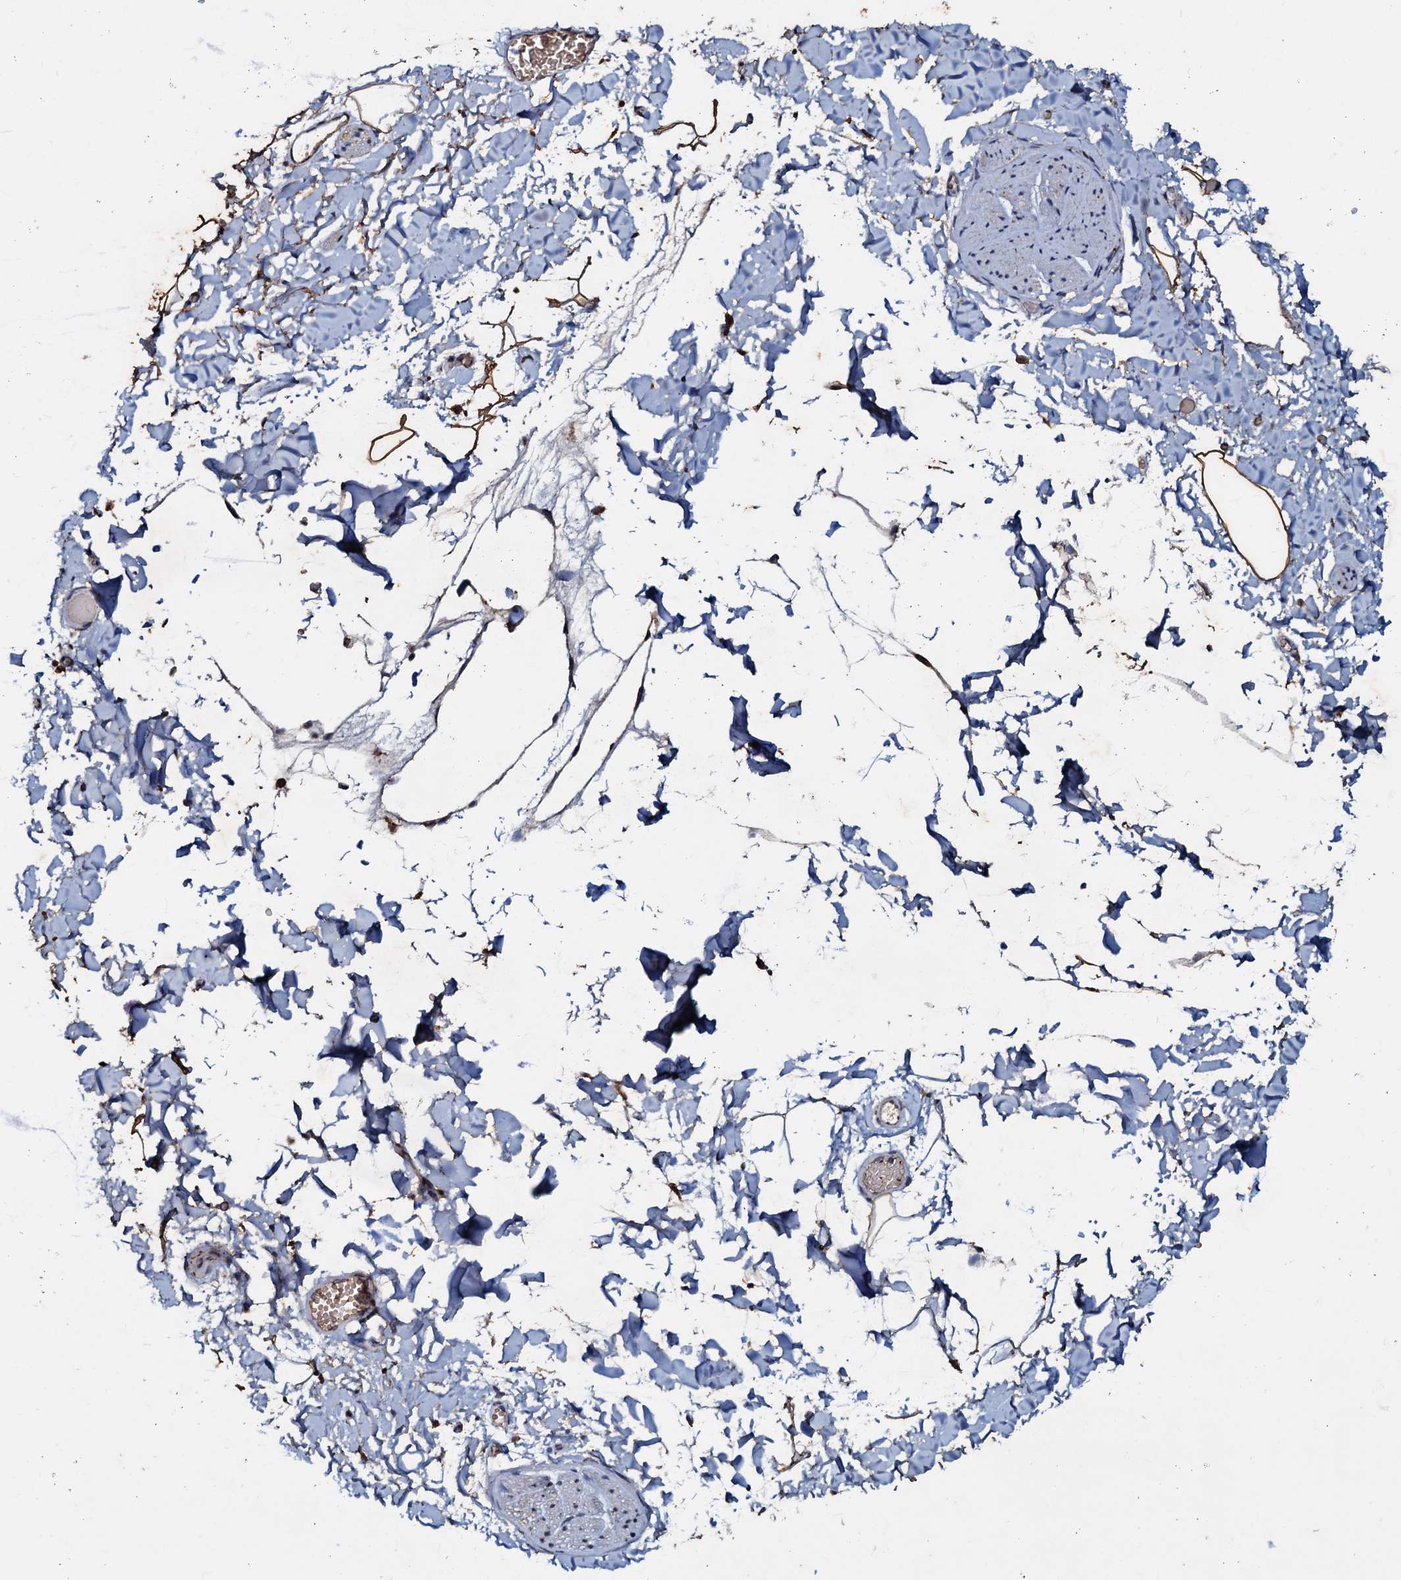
{"staining": {"intensity": "strong", "quantity": "<25%", "location": "cytoplasmic/membranous"}, "tissue": "adipose tissue", "cell_type": "Adipocytes", "image_type": "normal", "snomed": [{"axis": "morphology", "description": "Normal tissue, NOS"}, {"axis": "topography", "description": "Gallbladder"}, {"axis": "topography", "description": "Peripheral nerve tissue"}], "caption": "A brown stain highlights strong cytoplasmic/membranous staining of a protein in adipocytes of unremarkable human adipose tissue. Using DAB (brown) and hematoxylin (blue) stains, captured at high magnification using brightfield microscopy.", "gene": "MANSC4", "patient": {"sex": "male", "age": 38}}